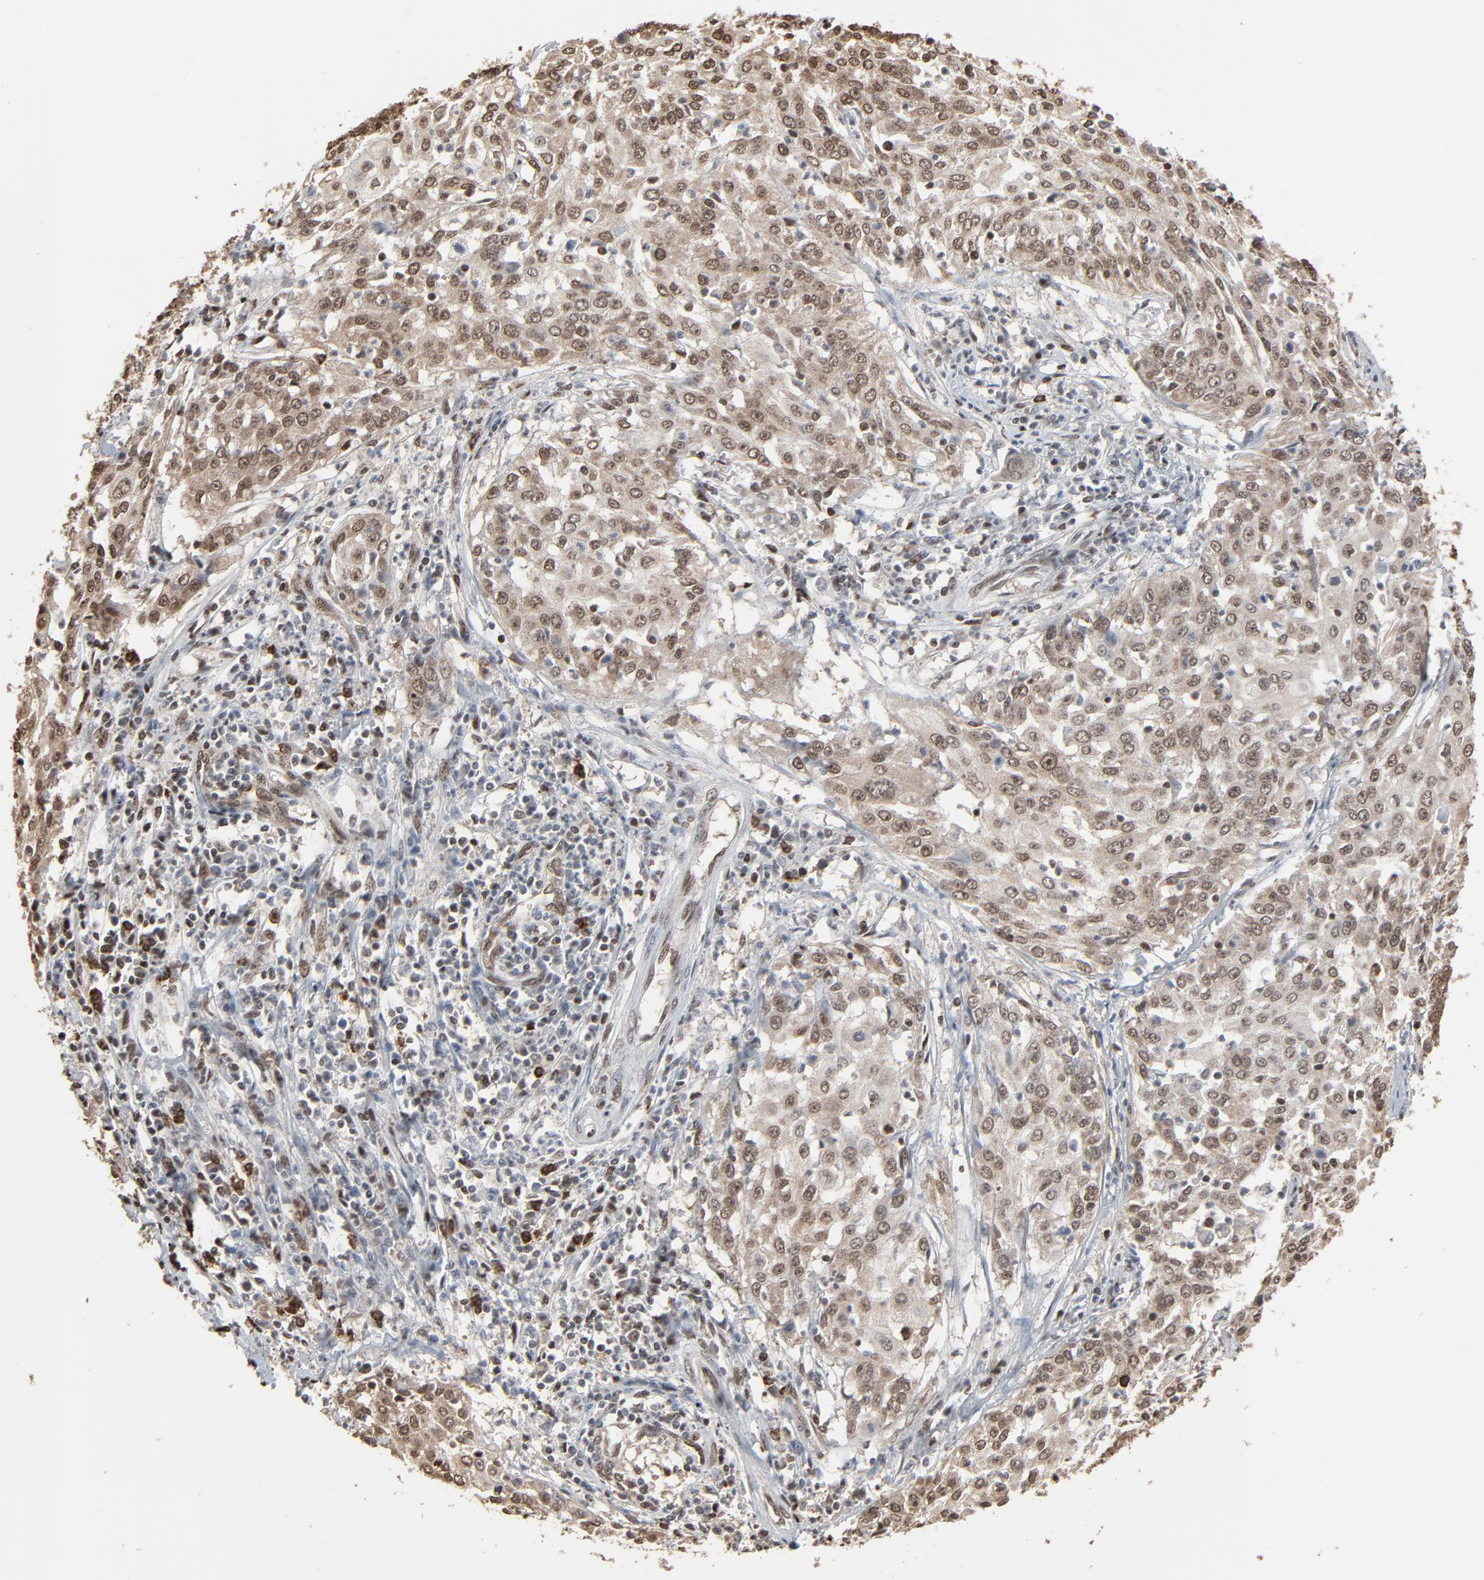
{"staining": {"intensity": "moderate", "quantity": ">75%", "location": "cytoplasmic/membranous,nuclear"}, "tissue": "cervical cancer", "cell_type": "Tumor cells", "image_type": "cancer", "snomed": [{"axis": "morphology", "description": "Squamous cell carcinoma, NOS"}, {"axis": "topography", "description": "Cervix"}], "caption": "Cervical cancer (squamous cell carcinoma) stained for a protein reveals moderate cytoplasmic/membranous and nuclear positivity in tumor cells.", "gene": "MEIS2", "patient": {"sex": "female", "age": 39}}